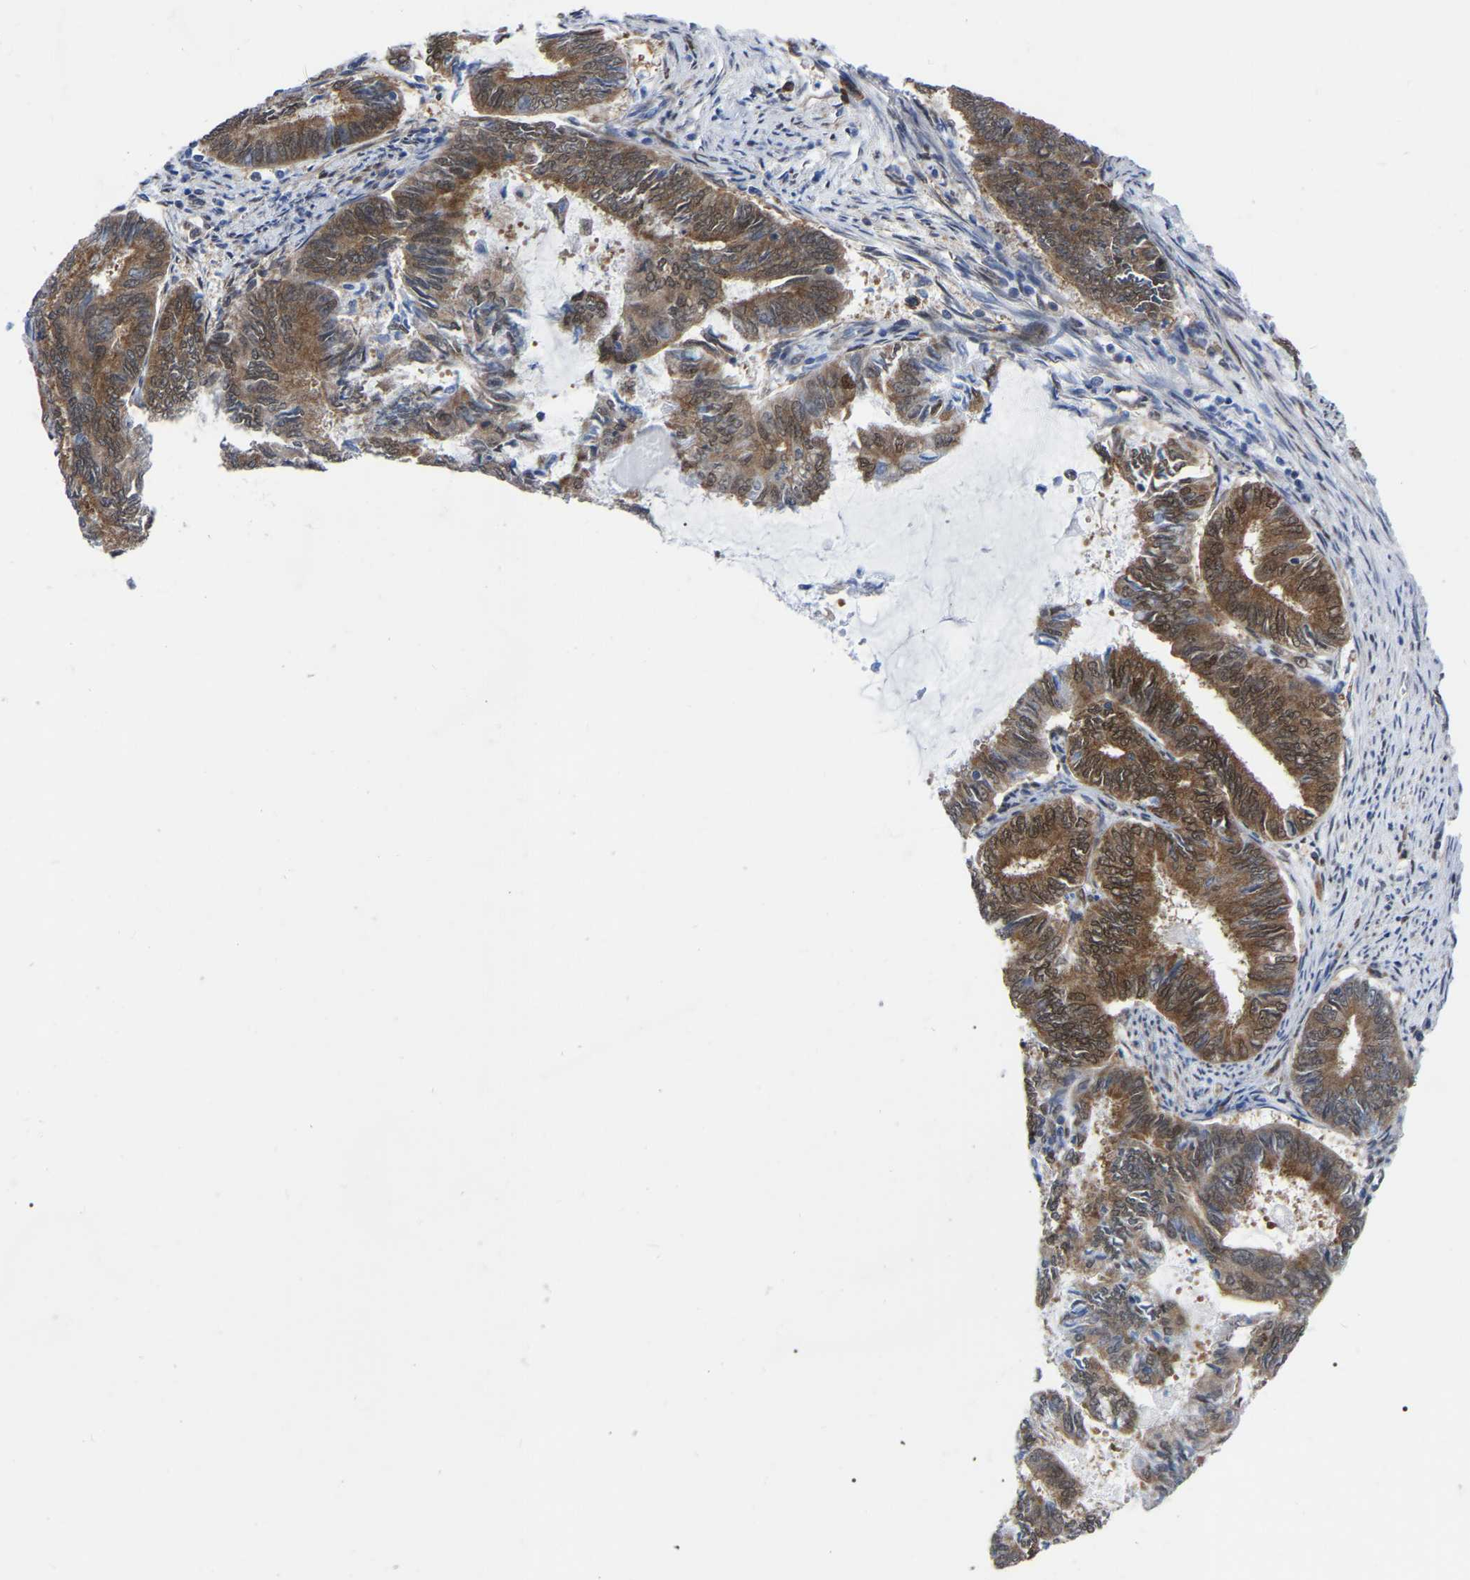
{"staining": {"intensity": "moderate", "quantity": ">75%", "location": "cytoplasmic/membranous,nuclear"}, "tissue": "endometrial cancer", "cell_type": "Tumor cells", "image_type": "cancer", "snomed": [{"axis": "morphology", "description": "Adenocarcinoma, NOS"}, {"axis": "topography", "description": "Endometrium"}], "caption": "Immunohistochemical staining of endometrial cancer (adenocarcinoma) shows medium levels of moderate cytoplasmic/membranous and nuclear protein staining in approximately >75% of tumor cells.", "gene": "UBE4B", "patient": {"sex": "female", "age": 86}}